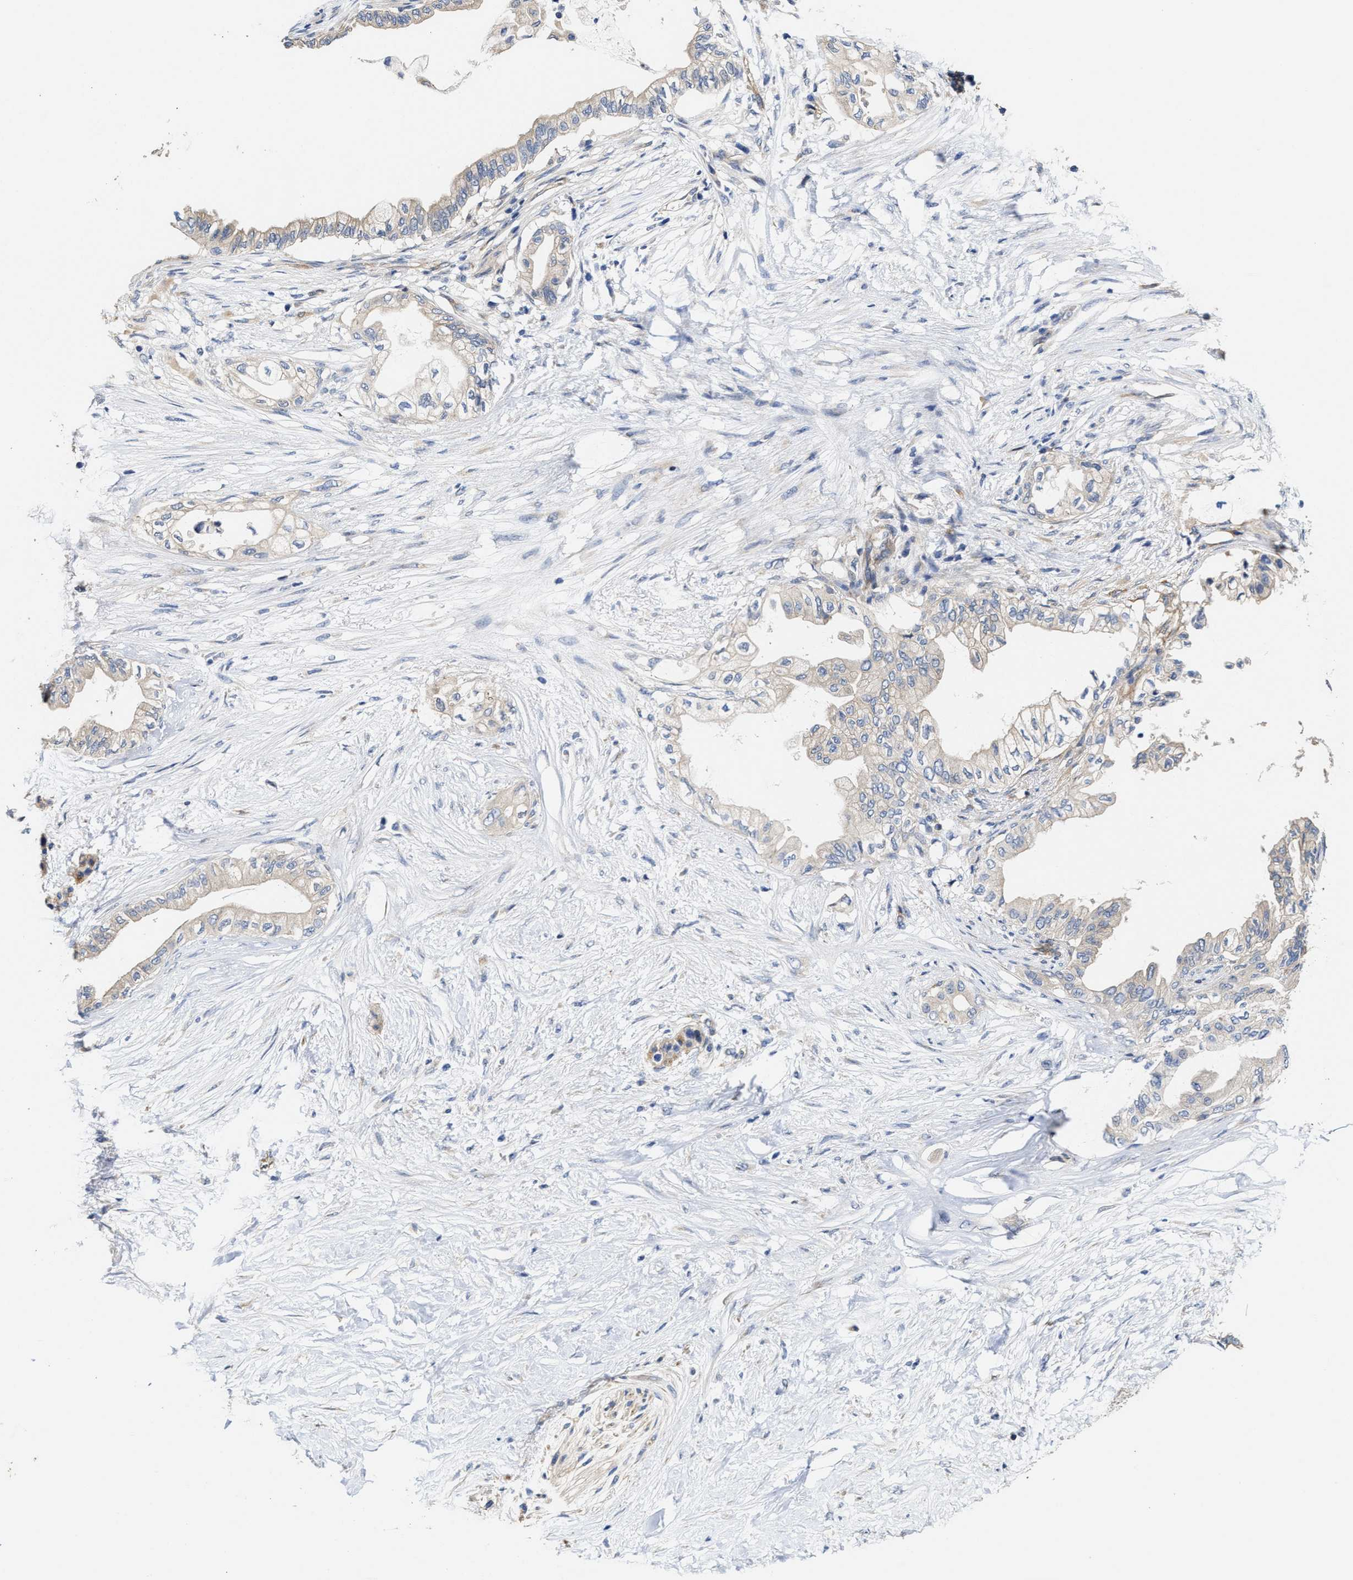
{"staining": {"intensity": "weak", "quantity": "25%-75%", "location": "cytoplasmic/membranous"}, "tissue": "pancreatic cancer", "cell_type": "Tumor cells", "image_type": "cancer", "snomed": [{"axis": "morphology", "description": "Normal tissue, NOS"}, {"axis": "morphology", "description": "Adenocarcinoma, NOS"}, {"axis": "topography", "description": "Pancreas"}, {"axis": "topography", "description": "Duodenum"}], "caption": "The photomicrograph shows immunohistochemical staining of adenocarcinoma (pancreatic). There is weak cytoplasmic/membranous staining is identified in about 25%-75% of tumor cells. The staining was performed using DAB, with brown indicating positive protein expression. Nuclei are stained blue with hematoxylin.", "gene": "TRAF6", "patient": {"sex": "female", "age": 60}}